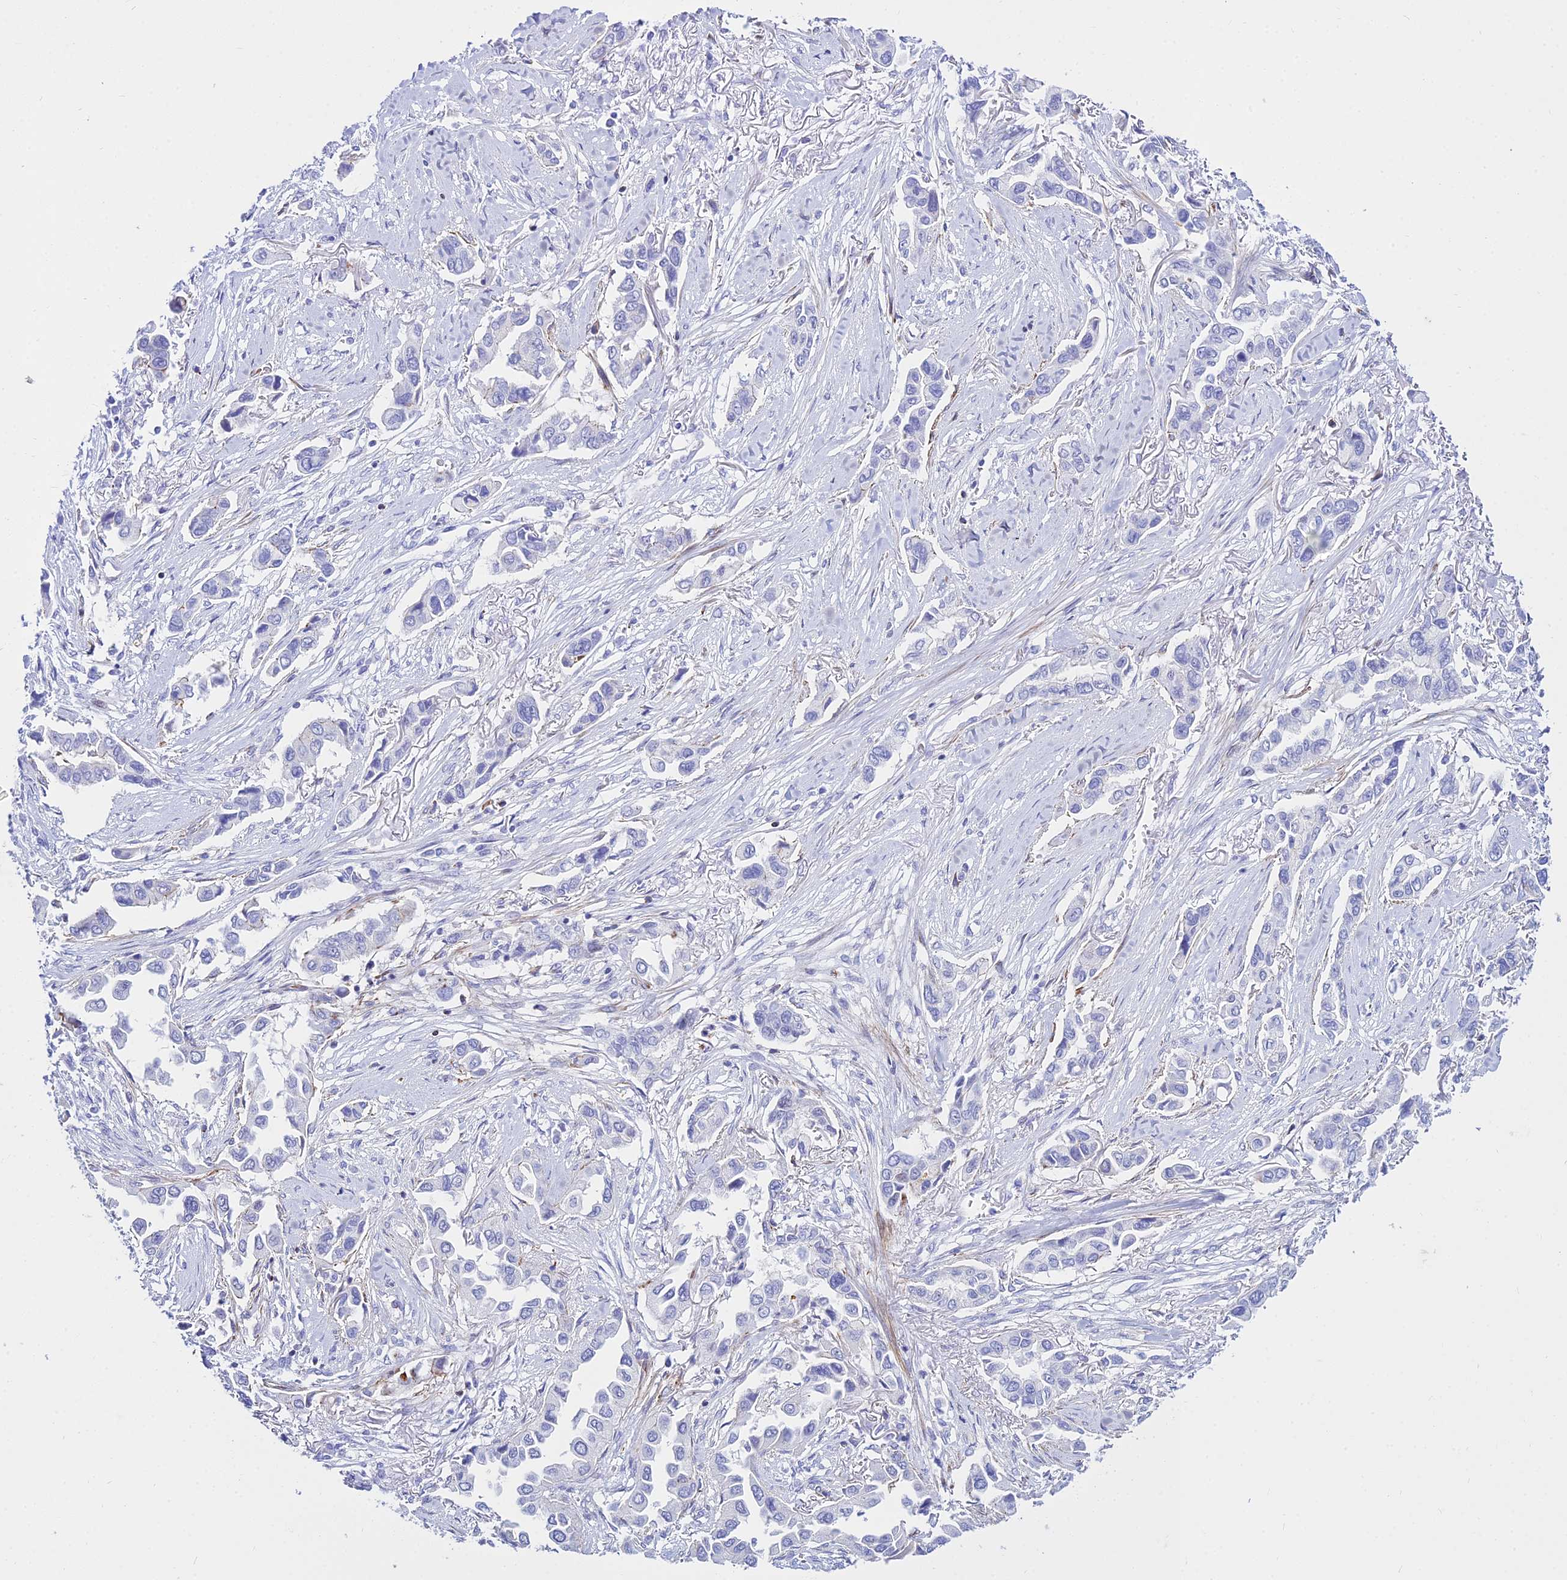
{"staining": {"intensity": "negative", "quantity": "none", "location": "none"}, "tissue": "lung cancer", "cell_type": "Tumor cells", "image_type": "cancer", "snomed": [{"axis": "morphology", "description": "Adenocarcinoma, NOS"}, {"axis": "topography", "description": "Lung"}], "caption": "DAB immunohistochemical staining of human lung cancer (adenocarcinoma) demonstrates no significant positivity in tumor cells.", "gene": "DLX1", "patient": {"sex": "female", "age": 76}}